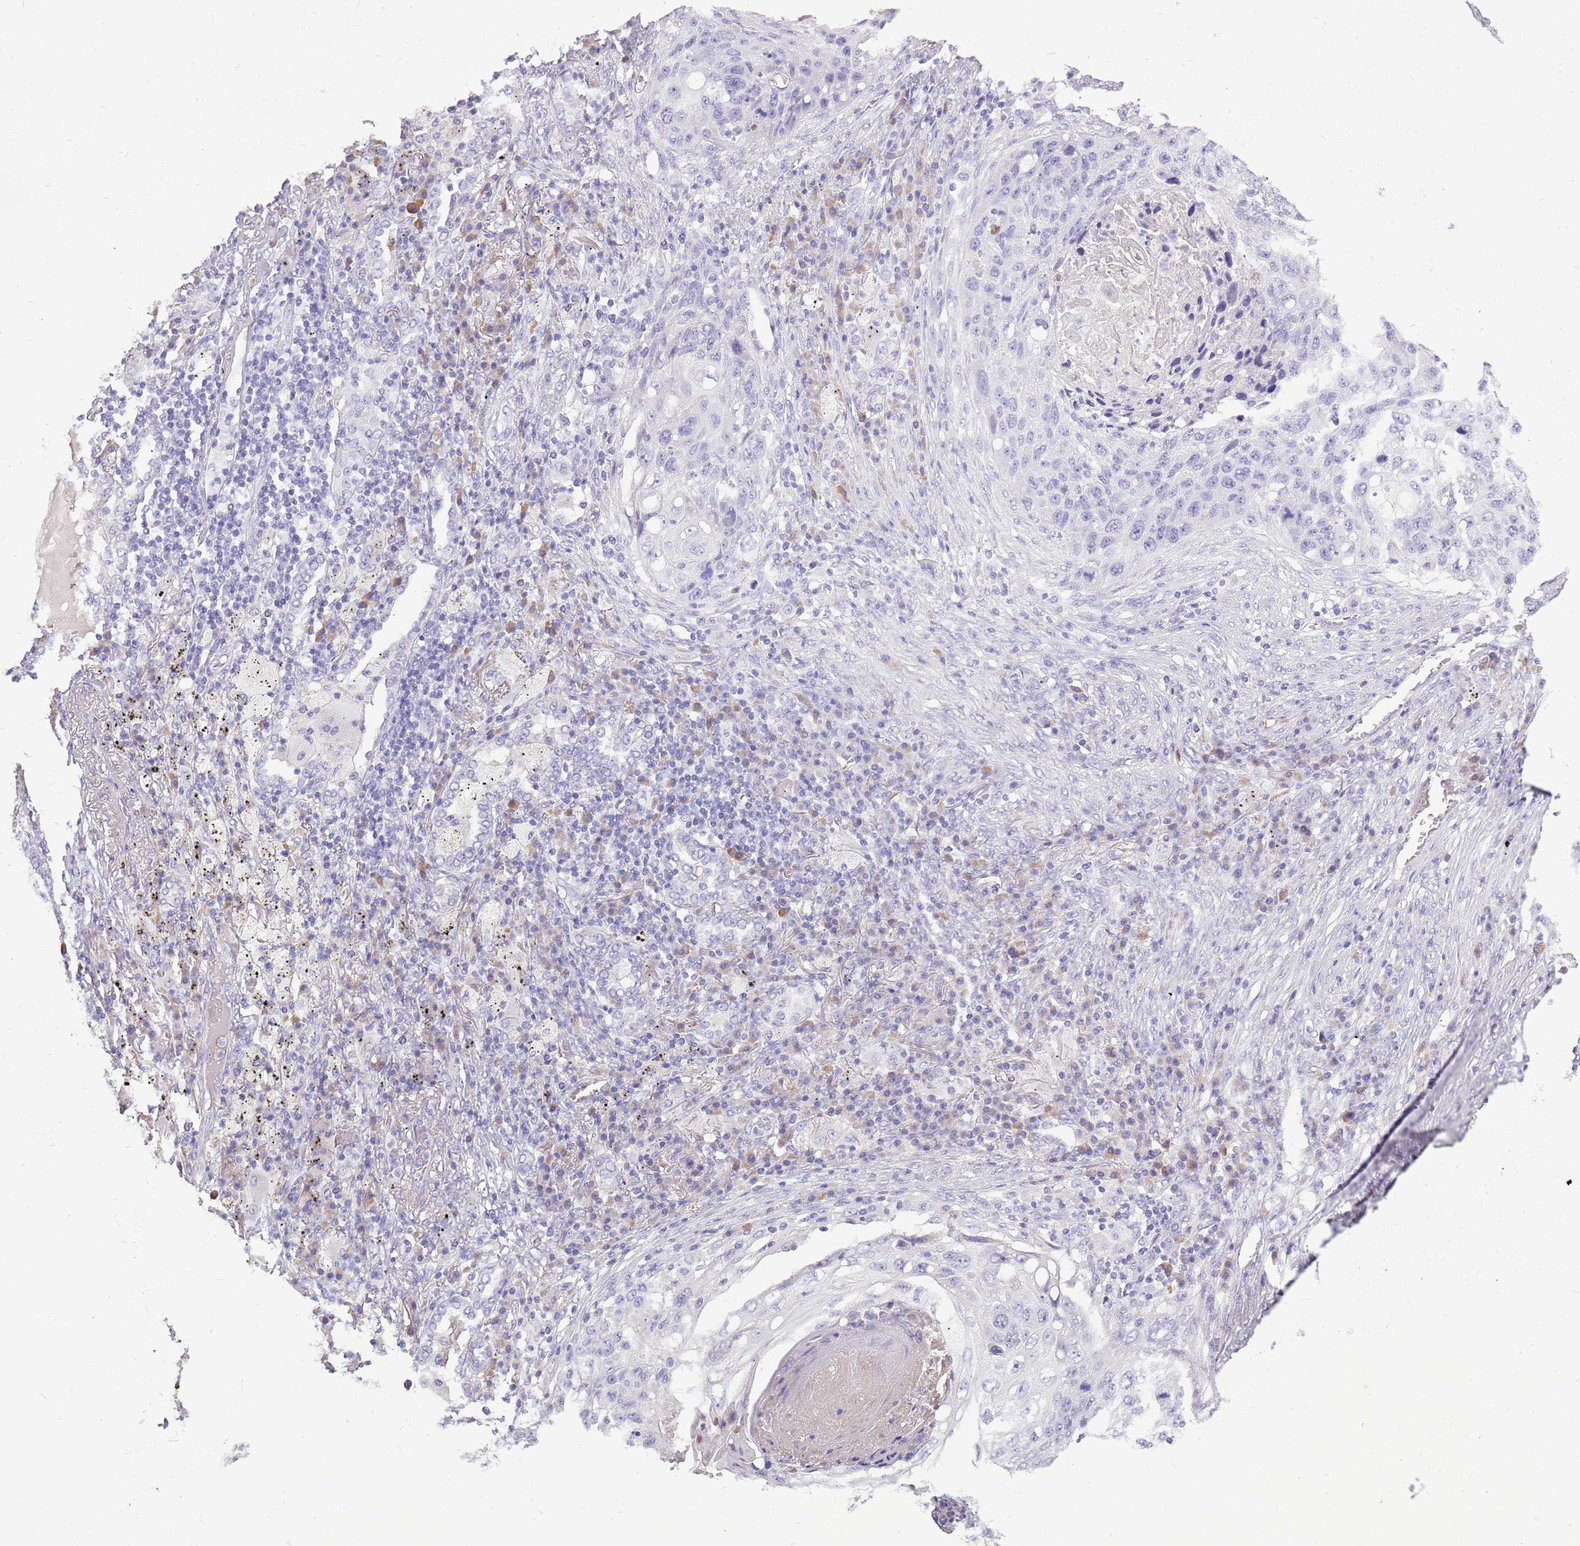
{"staining": {"intensity": "negative", "quantity": "none", "location": "none"}, "tissue": "lung cancer", "cell_type": "Tumor cells", "image_type": "cancer", "snomed": [{"axis": "morphology", "description": "Squamous cell carcinoma, NOS"}, {"axis": "topography", "description": "Lung"}], "caption": "Human lung cancer stained for a protein using IHC shows no expression in tumor cells.", "gene": "ZNF425", "patient": {"sex": "female", "age": 63}}